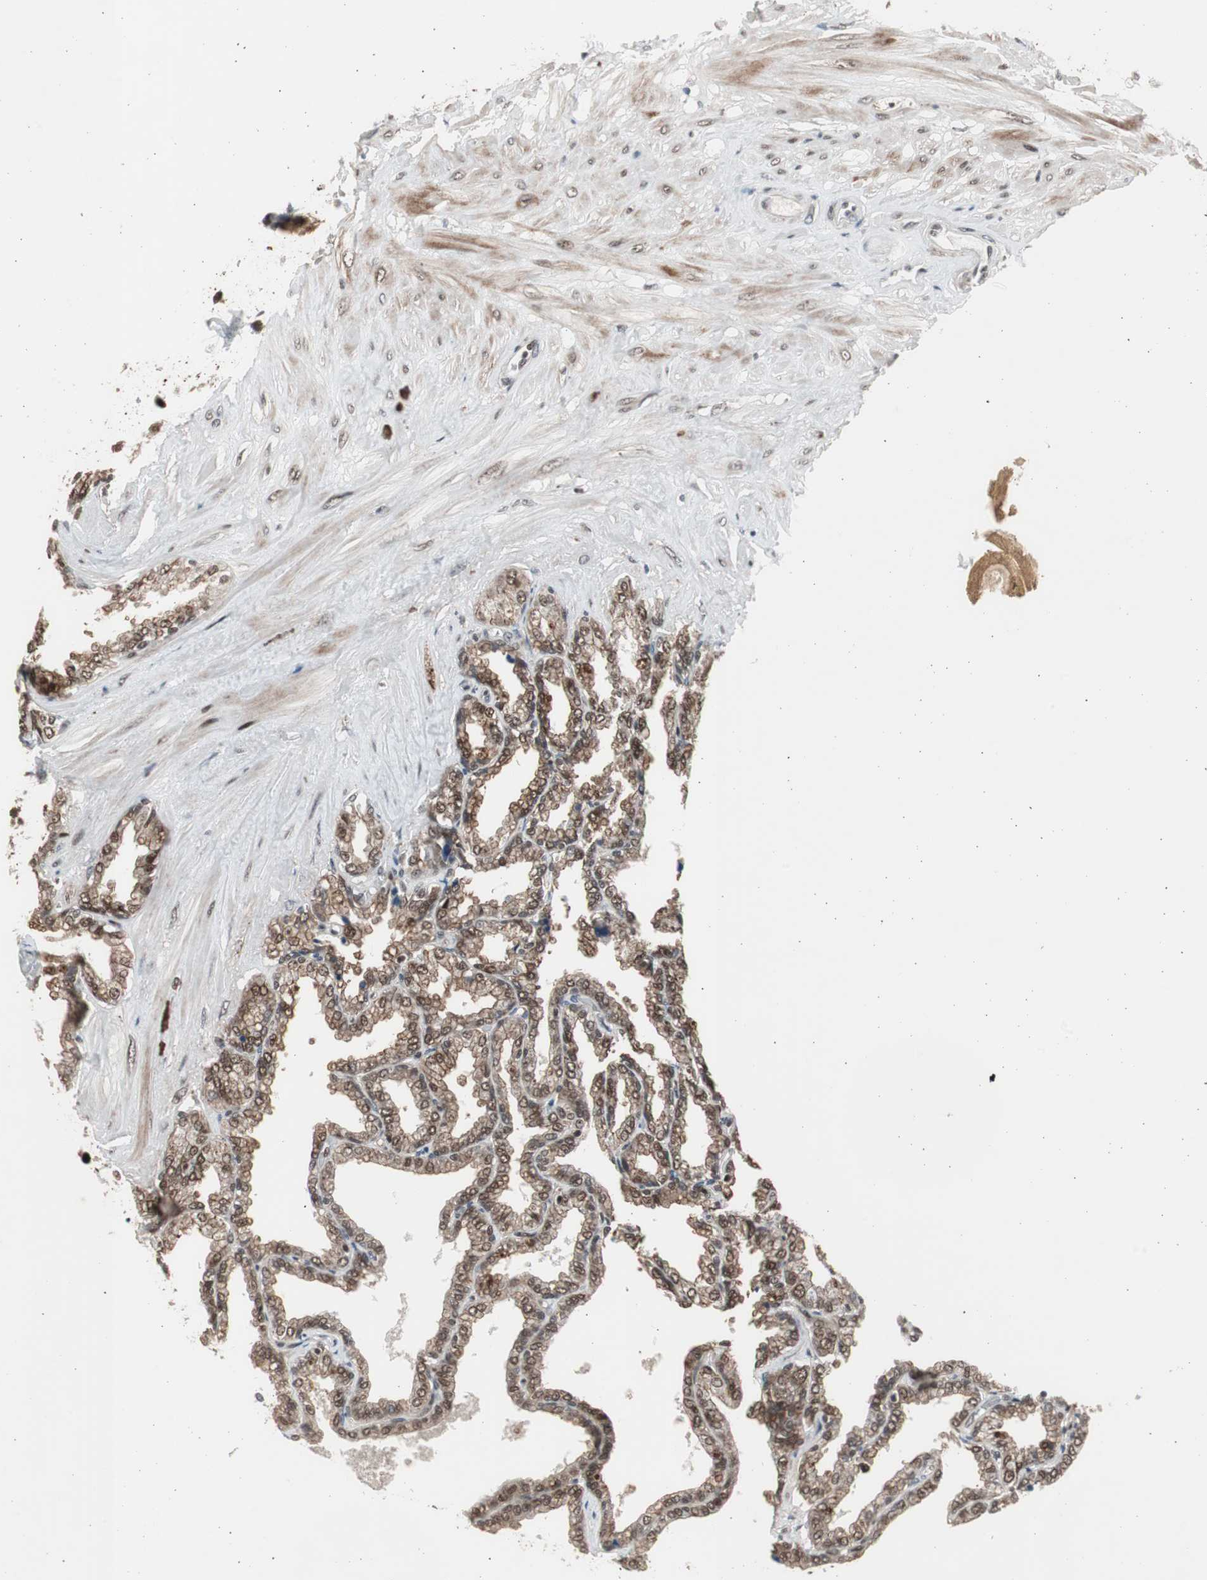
{"staining": {"intensity": "moderate", "quantity": ">75%", "location": "cytoplasmic/membranous,nuclear"}, "tissue": "seminal vesicle", "cell_type": "Glandular cells", "image_type": "normal", "snomed": [{"axis": "morphology", "description": "Normal tissue, NOS"}, {"axis": "topography", "description": "Seminal veicle"}], "caption": "The immunohistochemical stain labels moderate cytoplasmic/membranous,nuclear expression in glandular cells of benign seminal vesicle. The protein of interest is shown in brown color, while the nuclei are stained blue.", "gene": "RPA1", "patient": {"sex": "male", "age": 46}}